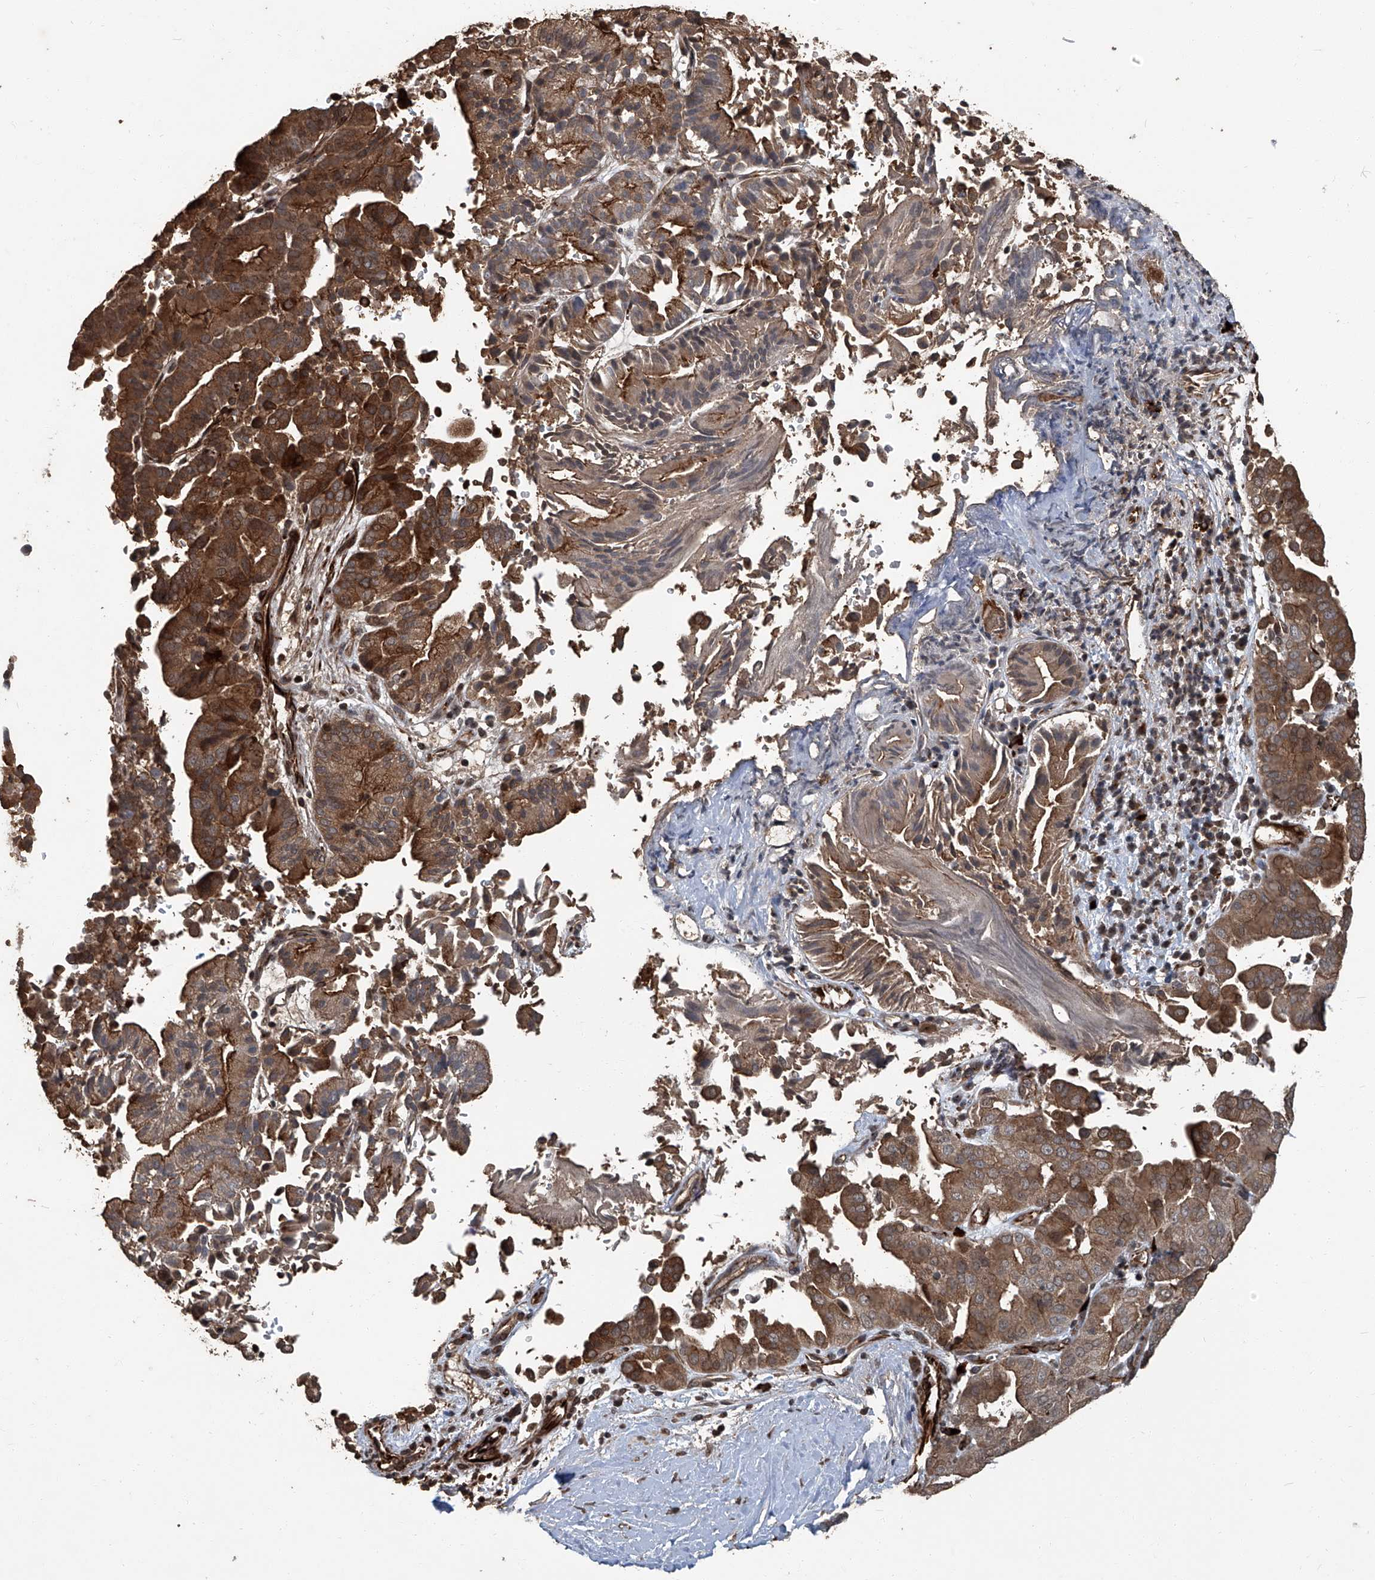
{"staining": {"intensity": "moderate", "quantity": ">75%", "location": "cytoplasmic/membranous"}, "tissue": "liver cancer", "cell_type": "Tumor cells", "image_type": "cancer", "snomed": [{"axis": "morphology", "description": "Cholangiocarcinoma"}, {"axis": "topography", "description": "Liver"}], "caption": "The image demonstrates immunohistochemical staining of liver cancer. There is moderate cytoplasmic/membranous expression is appreciated in approximately >75% of tumor cells.", "gene": "GPR132", "patient": {"sex": "female", "age": 75}}